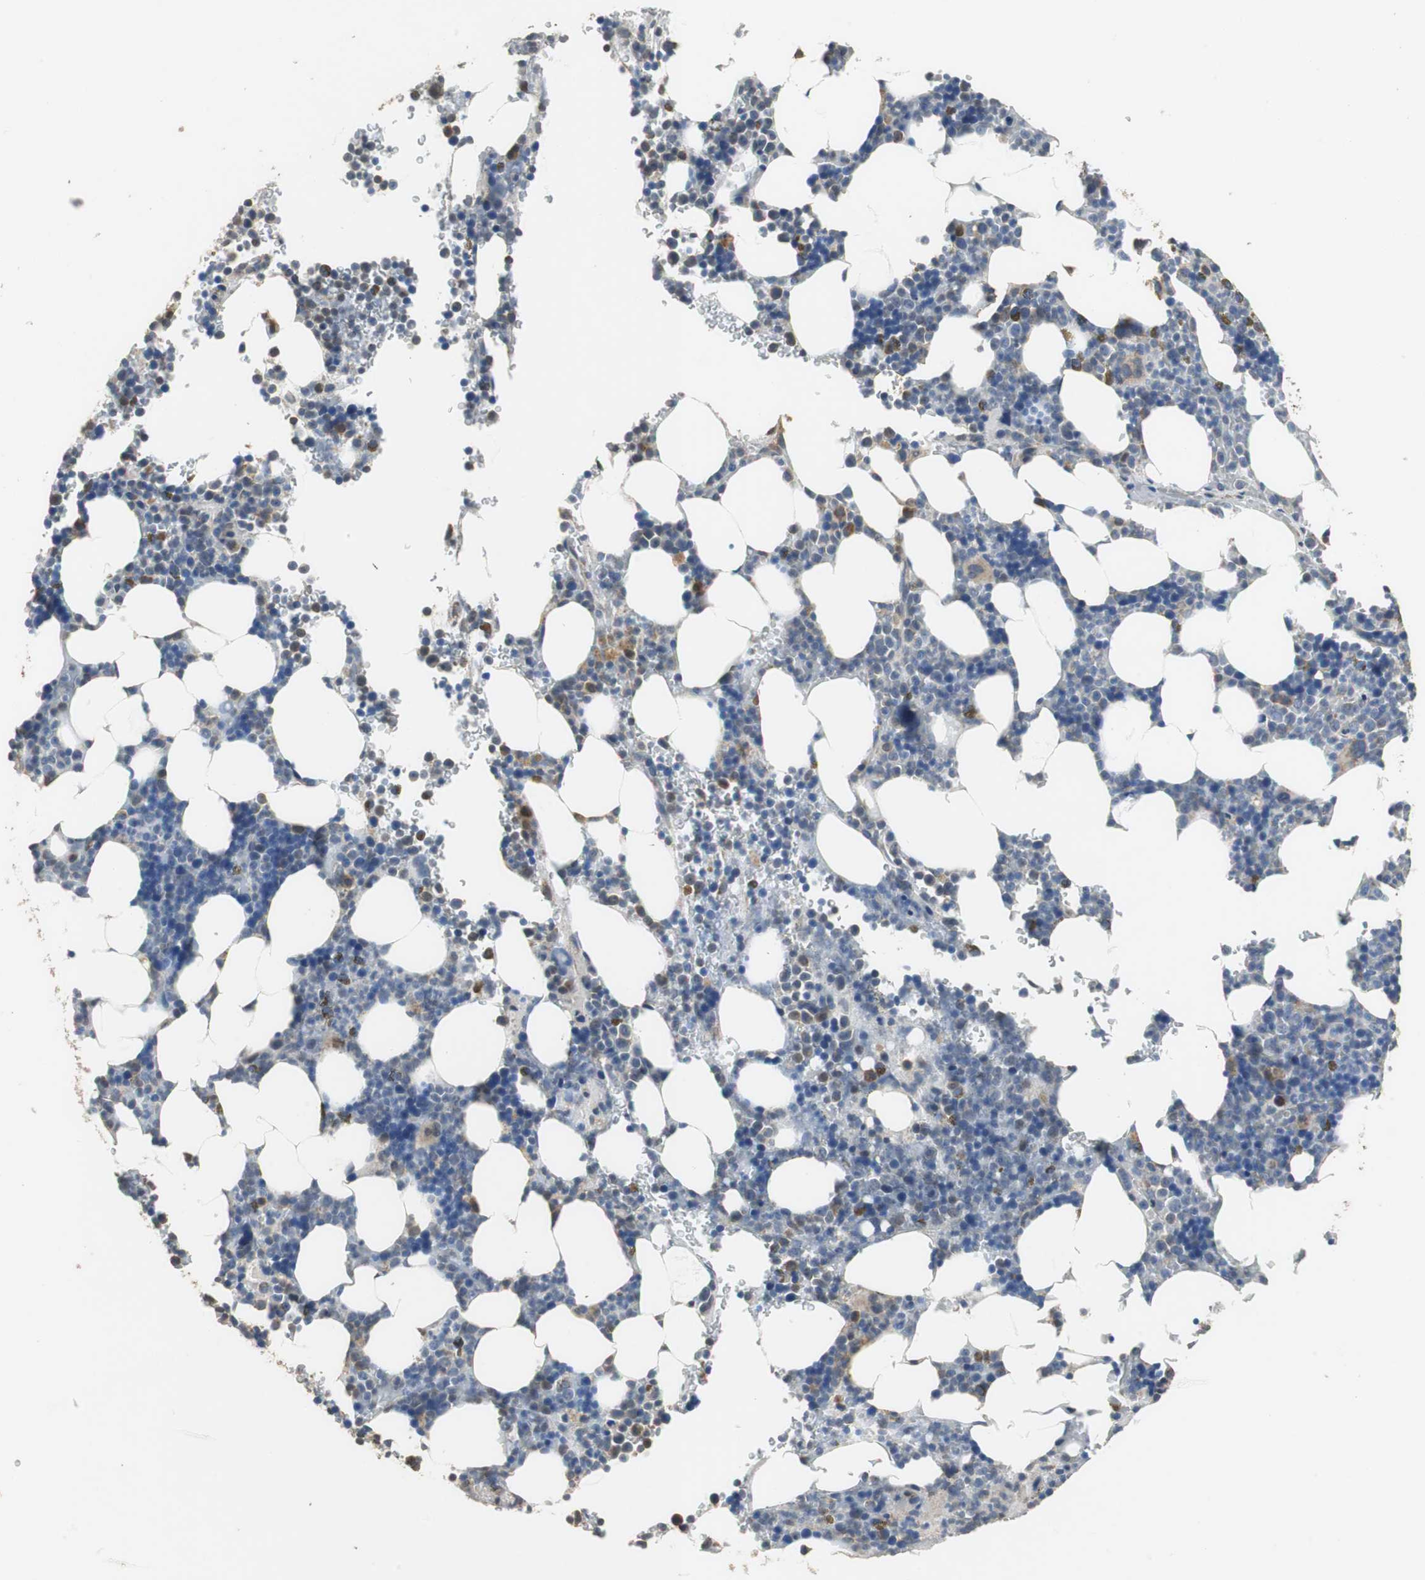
{"staining": {"intensity": "moderate", "quantity": "<25%", "location": "cytoplasmic/membranous"}, "tissue": "bone marrow", "cell_type": "Hematopoietic cells", "image_type": "normal", "snomed": [{"axis": "morphology", "description": "Normal tissue, NOS"}, {"axis": "topography", "description": "Bone marrow"}], "caption": "Immunohistochemical staining of unremarkable human bone marrow reveals <25% levels of moderate cytoplasmic/membranous protein expression in about <25% of hematopoietic cells. The staining is performed using DAB (3,3'-diaminobenzidine) brown chromogen to label protein expression. The nuclei are counter-stained blue using hematoxylin.", "gene": "HMGCL", "patient": {"sex": "female", "age": 73}}